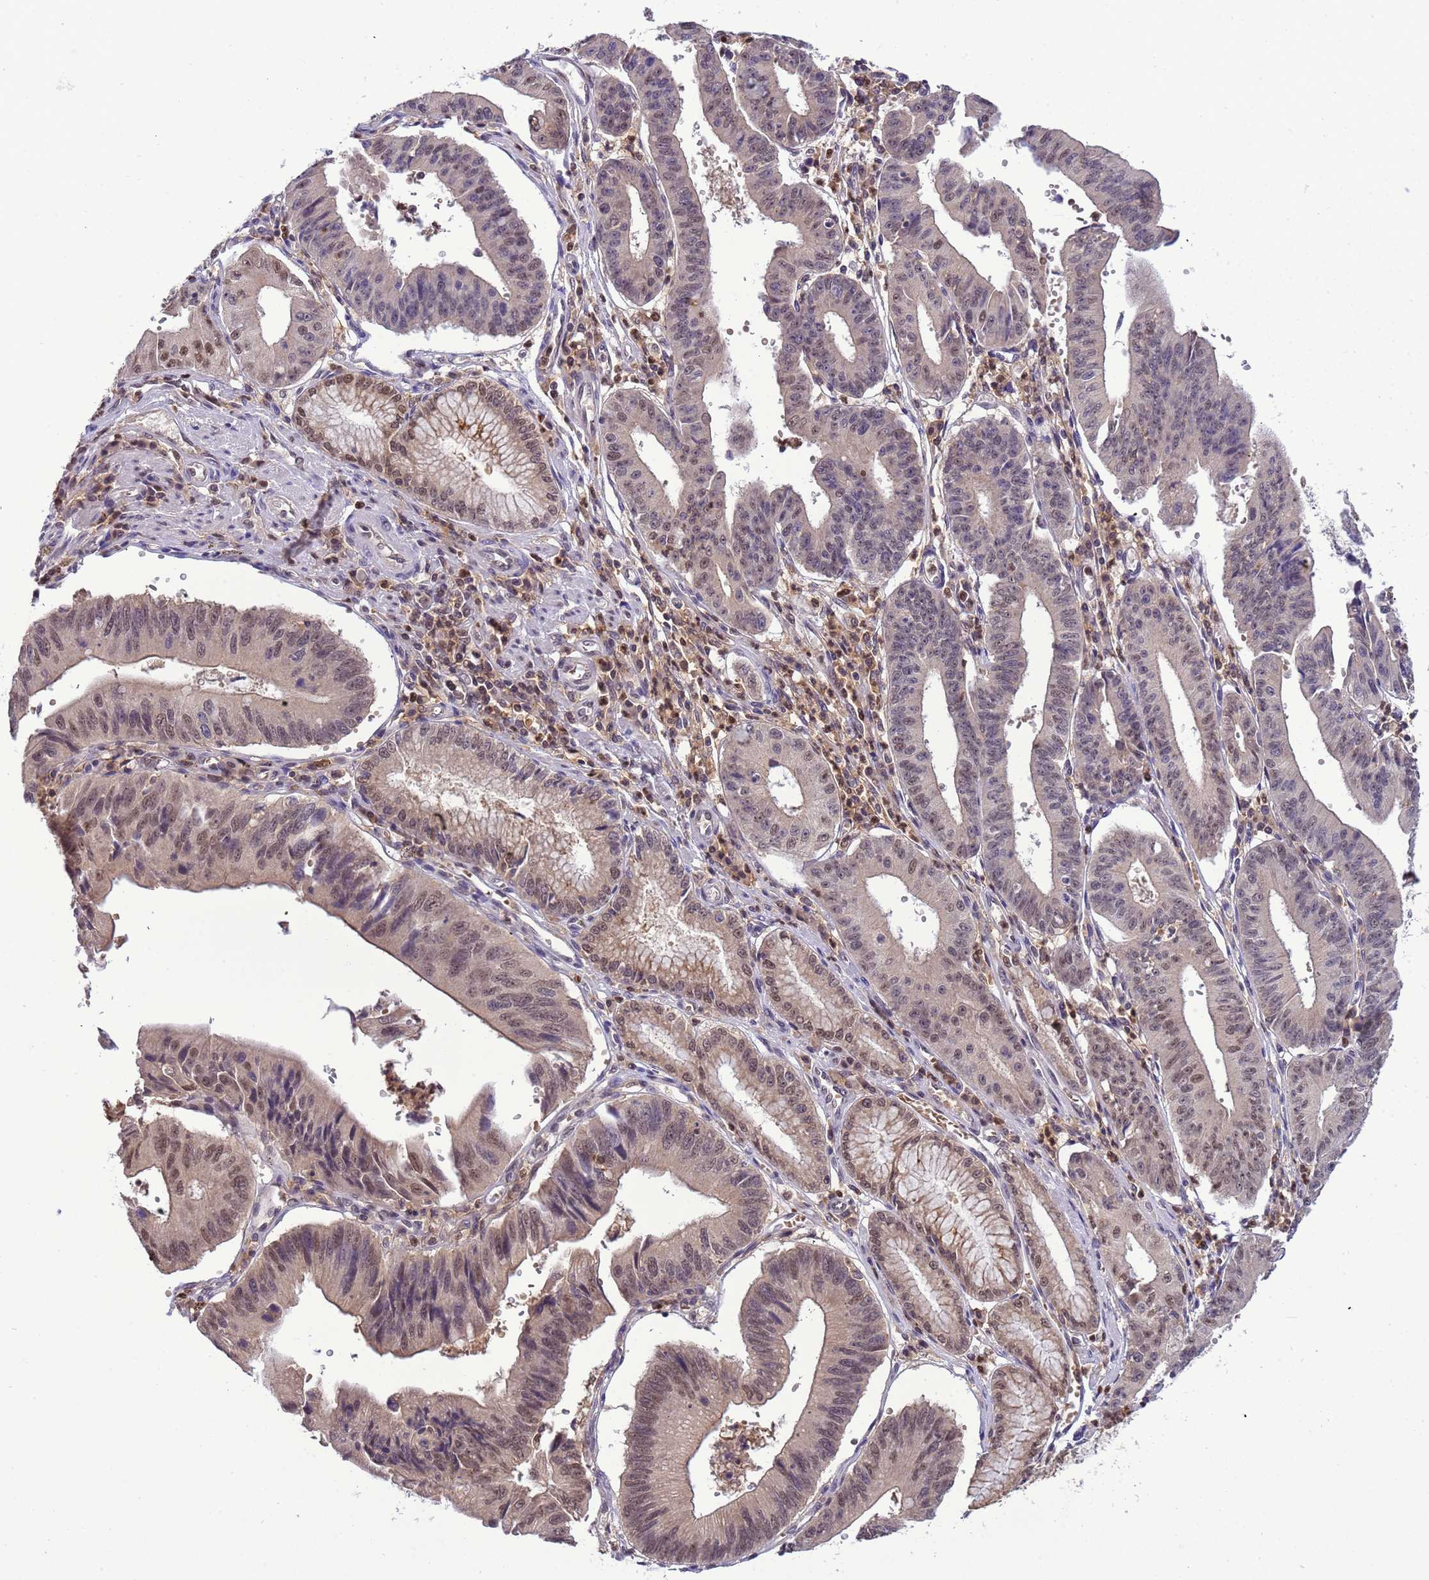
{"staining": {"intensity": "moderate", "quantity": "25%-75%", "location": "nuclear"}, "tissue": "stomach cancer", "cell_type": "Tumor cells", "image_type": "cancer", "snomed": [{"axis": "morphology", "description": "Adenocarcinoma, NOS"}, {"axis": "topography", "description": "Stomach"}], "caption": "Brown immunohistochemical staining in stomach cancer (adenocarcinoma) shows moderate nuclear expression in about 25%-75% of tumor cells. (DAB (3,3'-diaminobenzidine) = brown stain, brightfield microscopy at high magnification).", "gene": "CD53", "patient": {"sex": "male", "age": 59}}